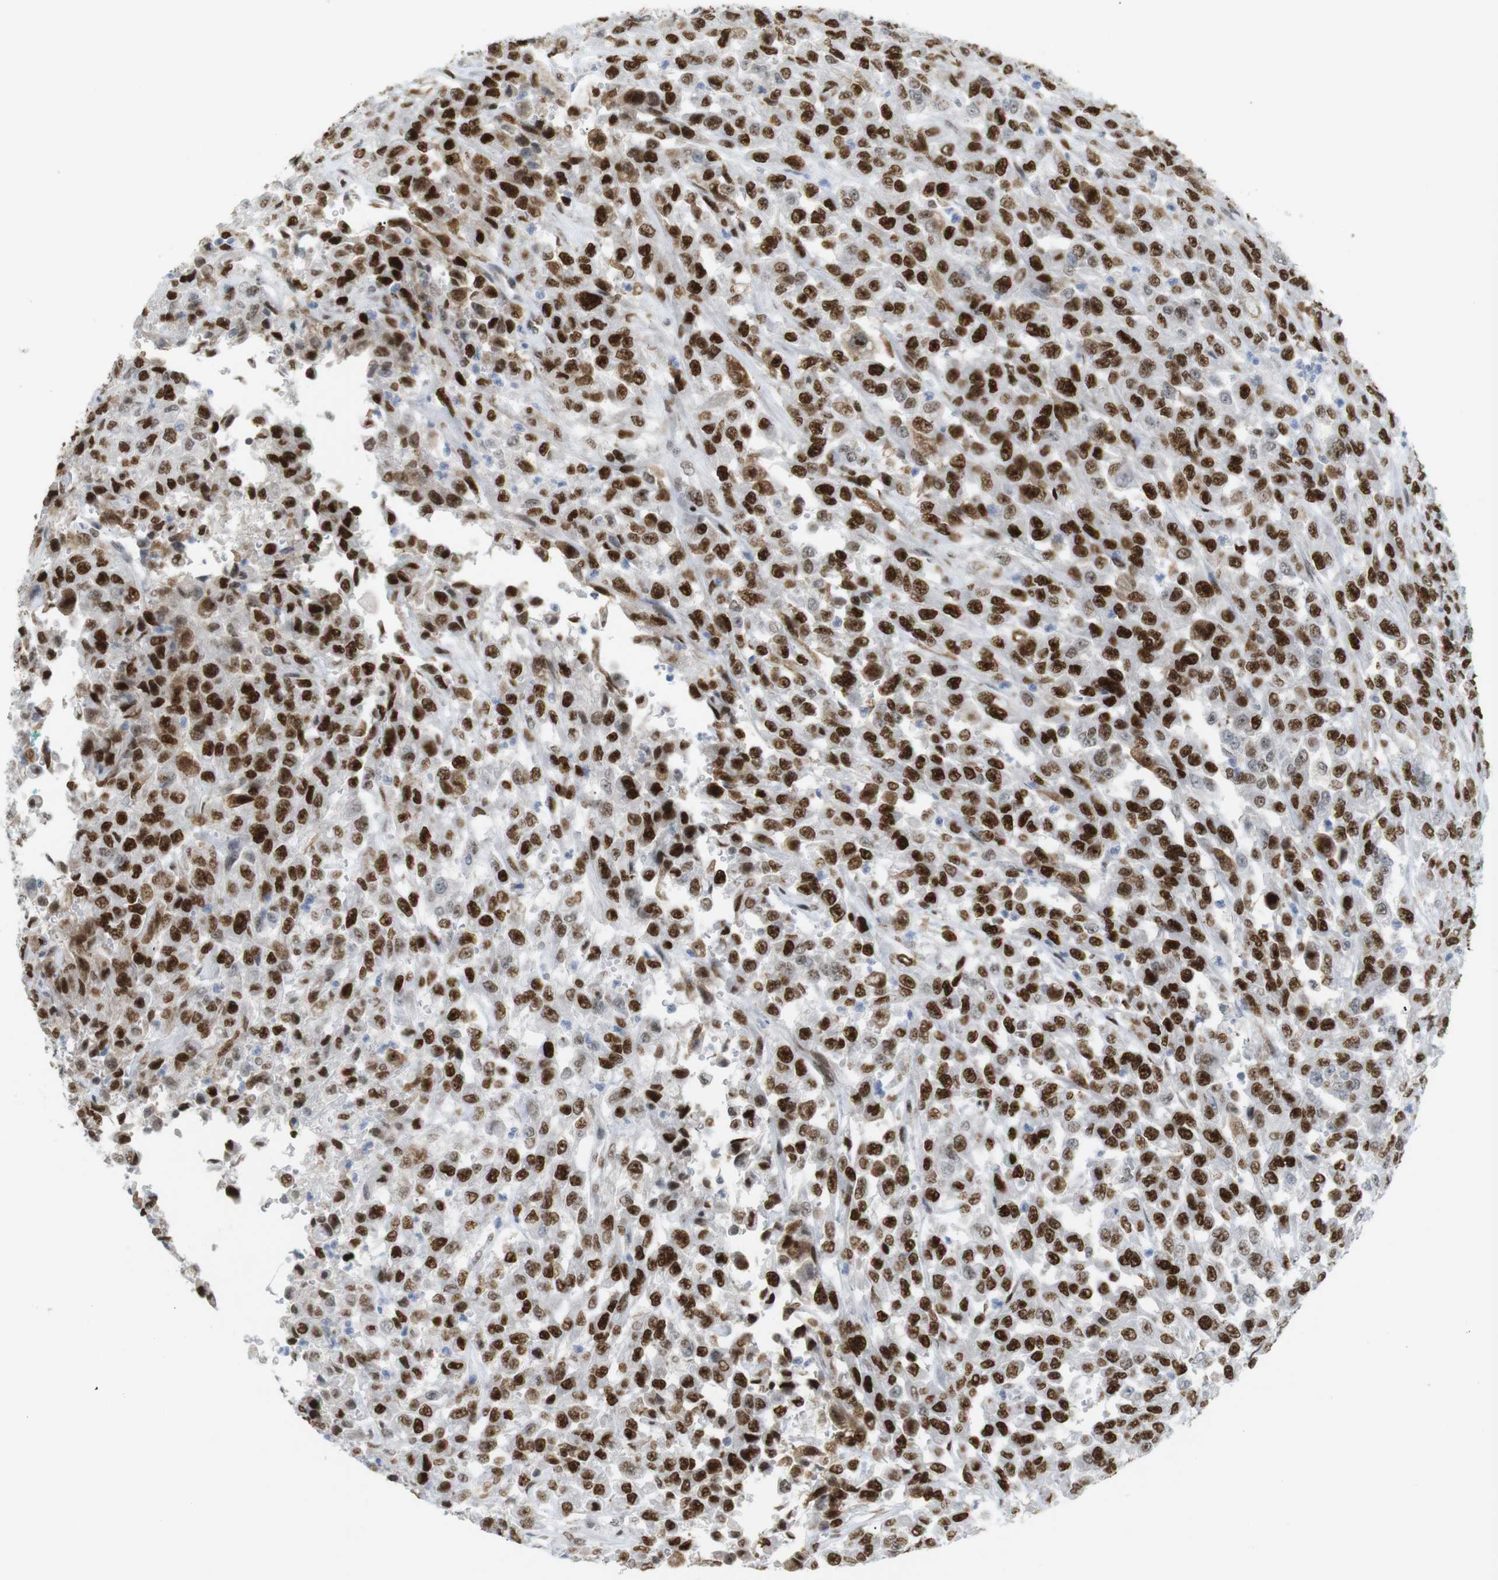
{"staining": {"intensity": "strong", "quantity": ">75%", "location": "nuclear"}, "tissue": "urothelial cancer", "cell_type": "Tumor cells", "image_type": "cancer", "snomed": [{"axis": "morphology", "description": "Urothelial carcinoma, High grade"}, {"axis": "topography", "description": "Urinary bladder"}], "caption": "An immunohistochemistry histopathology image of neoplastic tissue is shown. Protein staining in brown highlights strong nuclear positivity in high-grade urothelial carcinoma within tumor cells.", "gene": "RIOX2", "patient": {"sex": "male", "age": 46}}